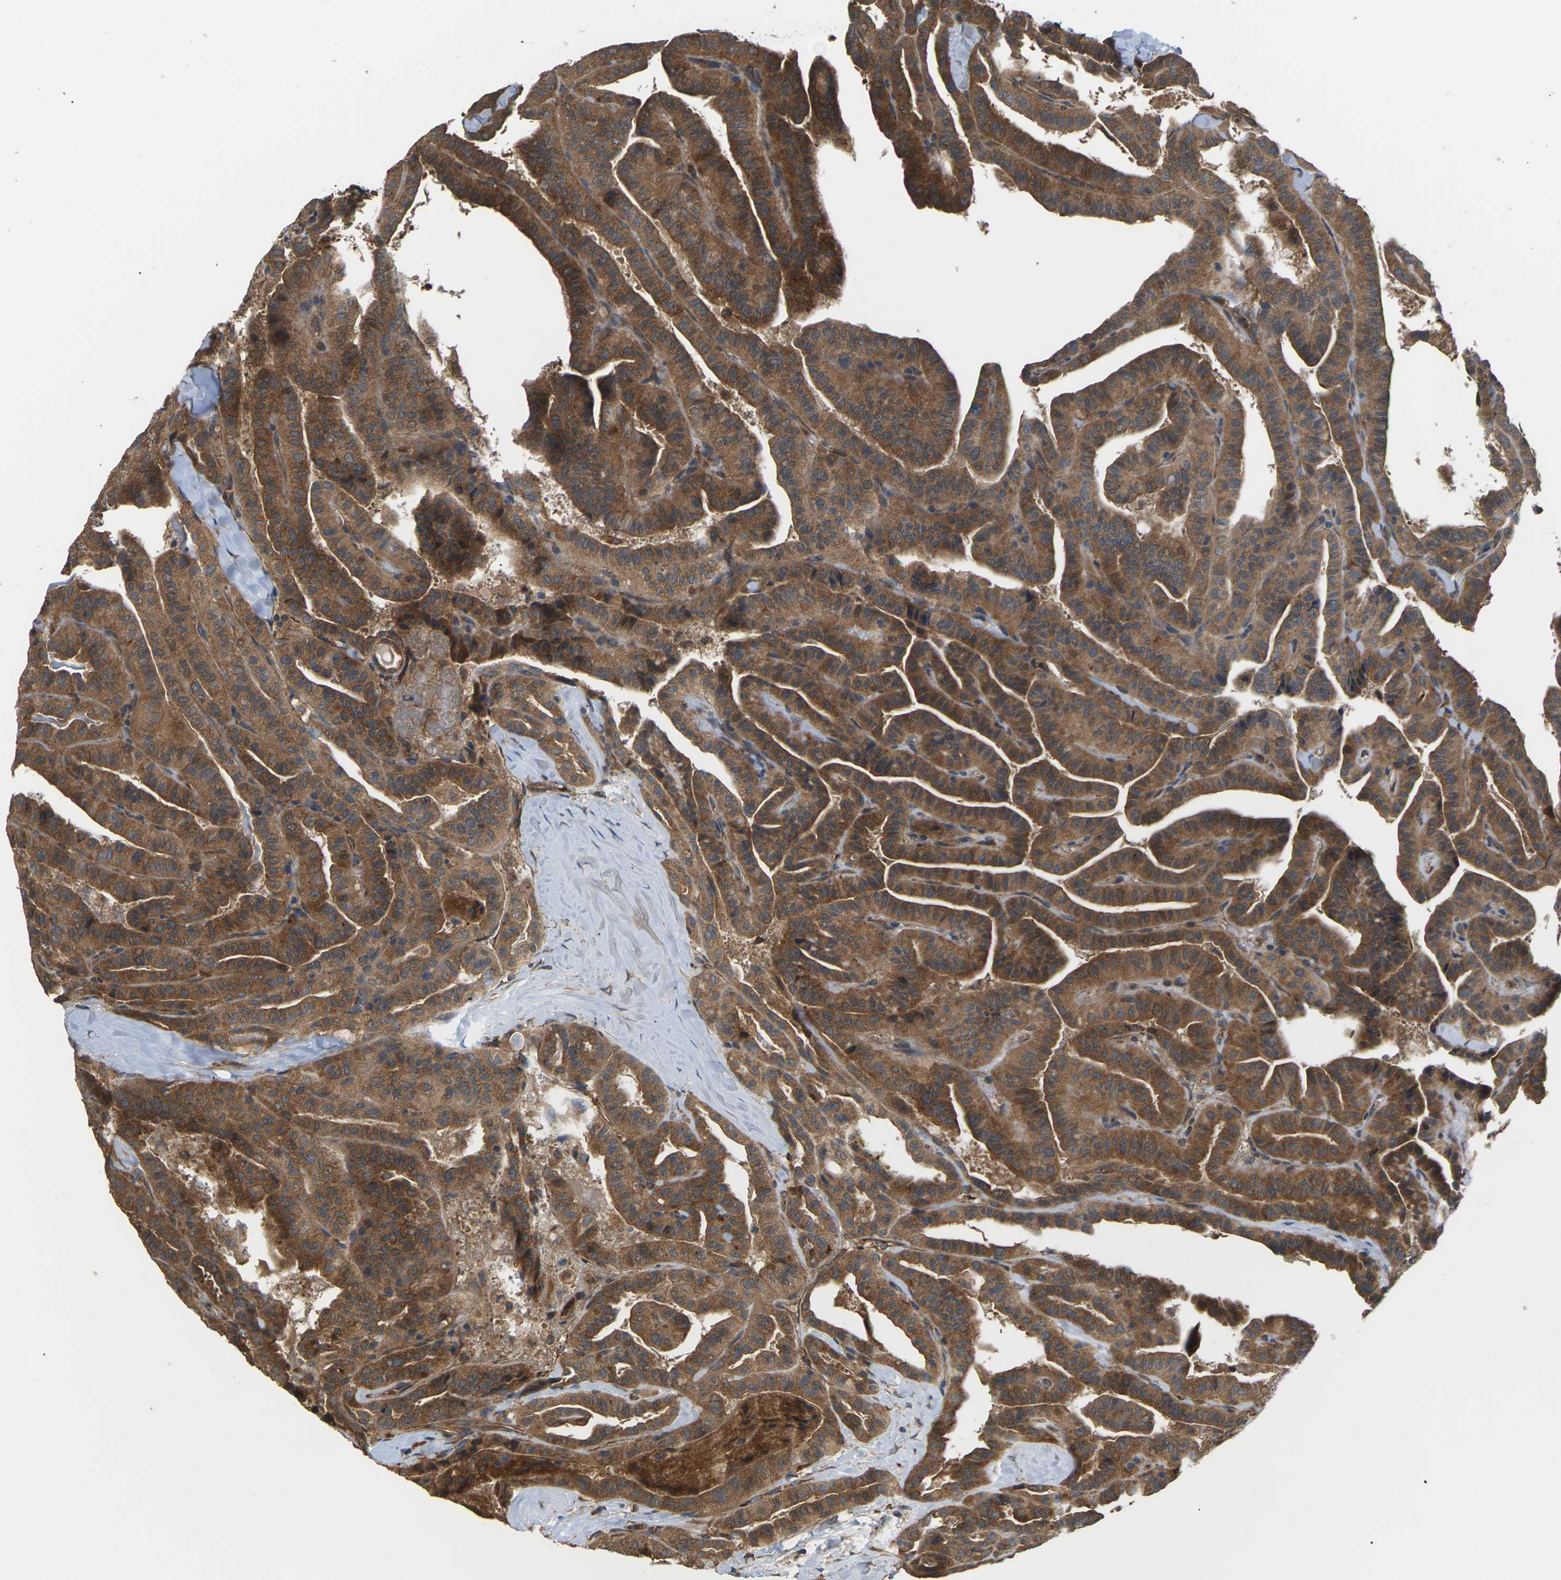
{"staining": {"intensity": "strong", "quantity": ">75%", "location": "cytoplasmic/membranous"}, "tissue": "thyroid cancer", "cell_type": "Tumor cells", "image_type": "cancer", "snomed": [{"axis": "morphology", "description": "Papillary adenocarcinoma, NOS"}, {"axis": "topography", "description": "Thyroid gland"}], "caption": "DAB immunohistochemical staining of thyroid cancer demonstrates strong cytoplasmic/membranous protein expression in about >75% of tumor cells.", "gene": "NRAS", "patient": {"sex": "male", "age": 77}}